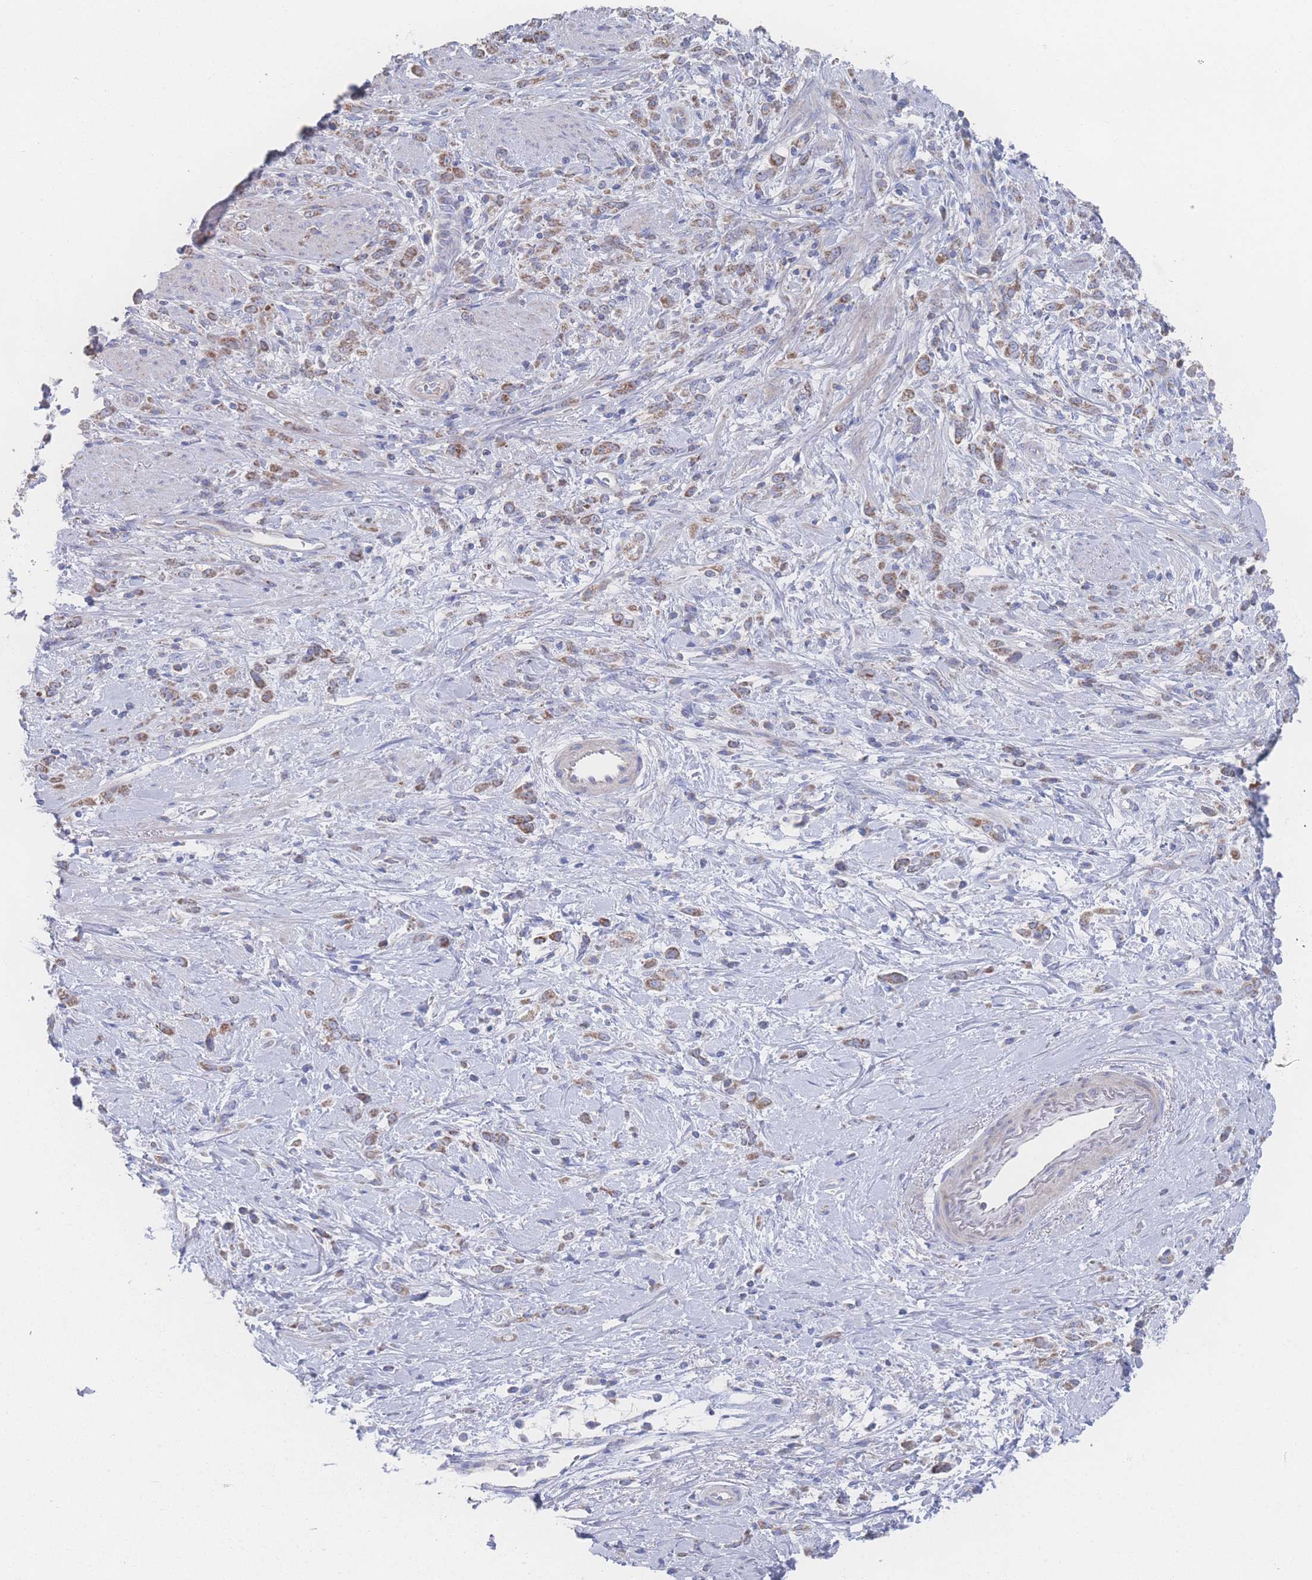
{"staining": {"intensity": "moderate", "quantity": ">75%", "location": "cytoplasmic/membranous"}, "tissue": "stomach cancer", "cell_type": "Tumor cells", "image_type": "cancer", "snomed": [{"axis": "morphology", "description": "Adenocarcinoma, NOS"}, {"axis": "topography", "description": "Stomach"}], "caption": "The micrograph demonstrates immunohistochemical staining of stomach cancer (adenocarcinoma). There is moderate cytoplasmic/membranous positivity is present in about >75% of tumor cells.", "gene": "SNPH", "patient": {"sex": "female", "age": 60}}